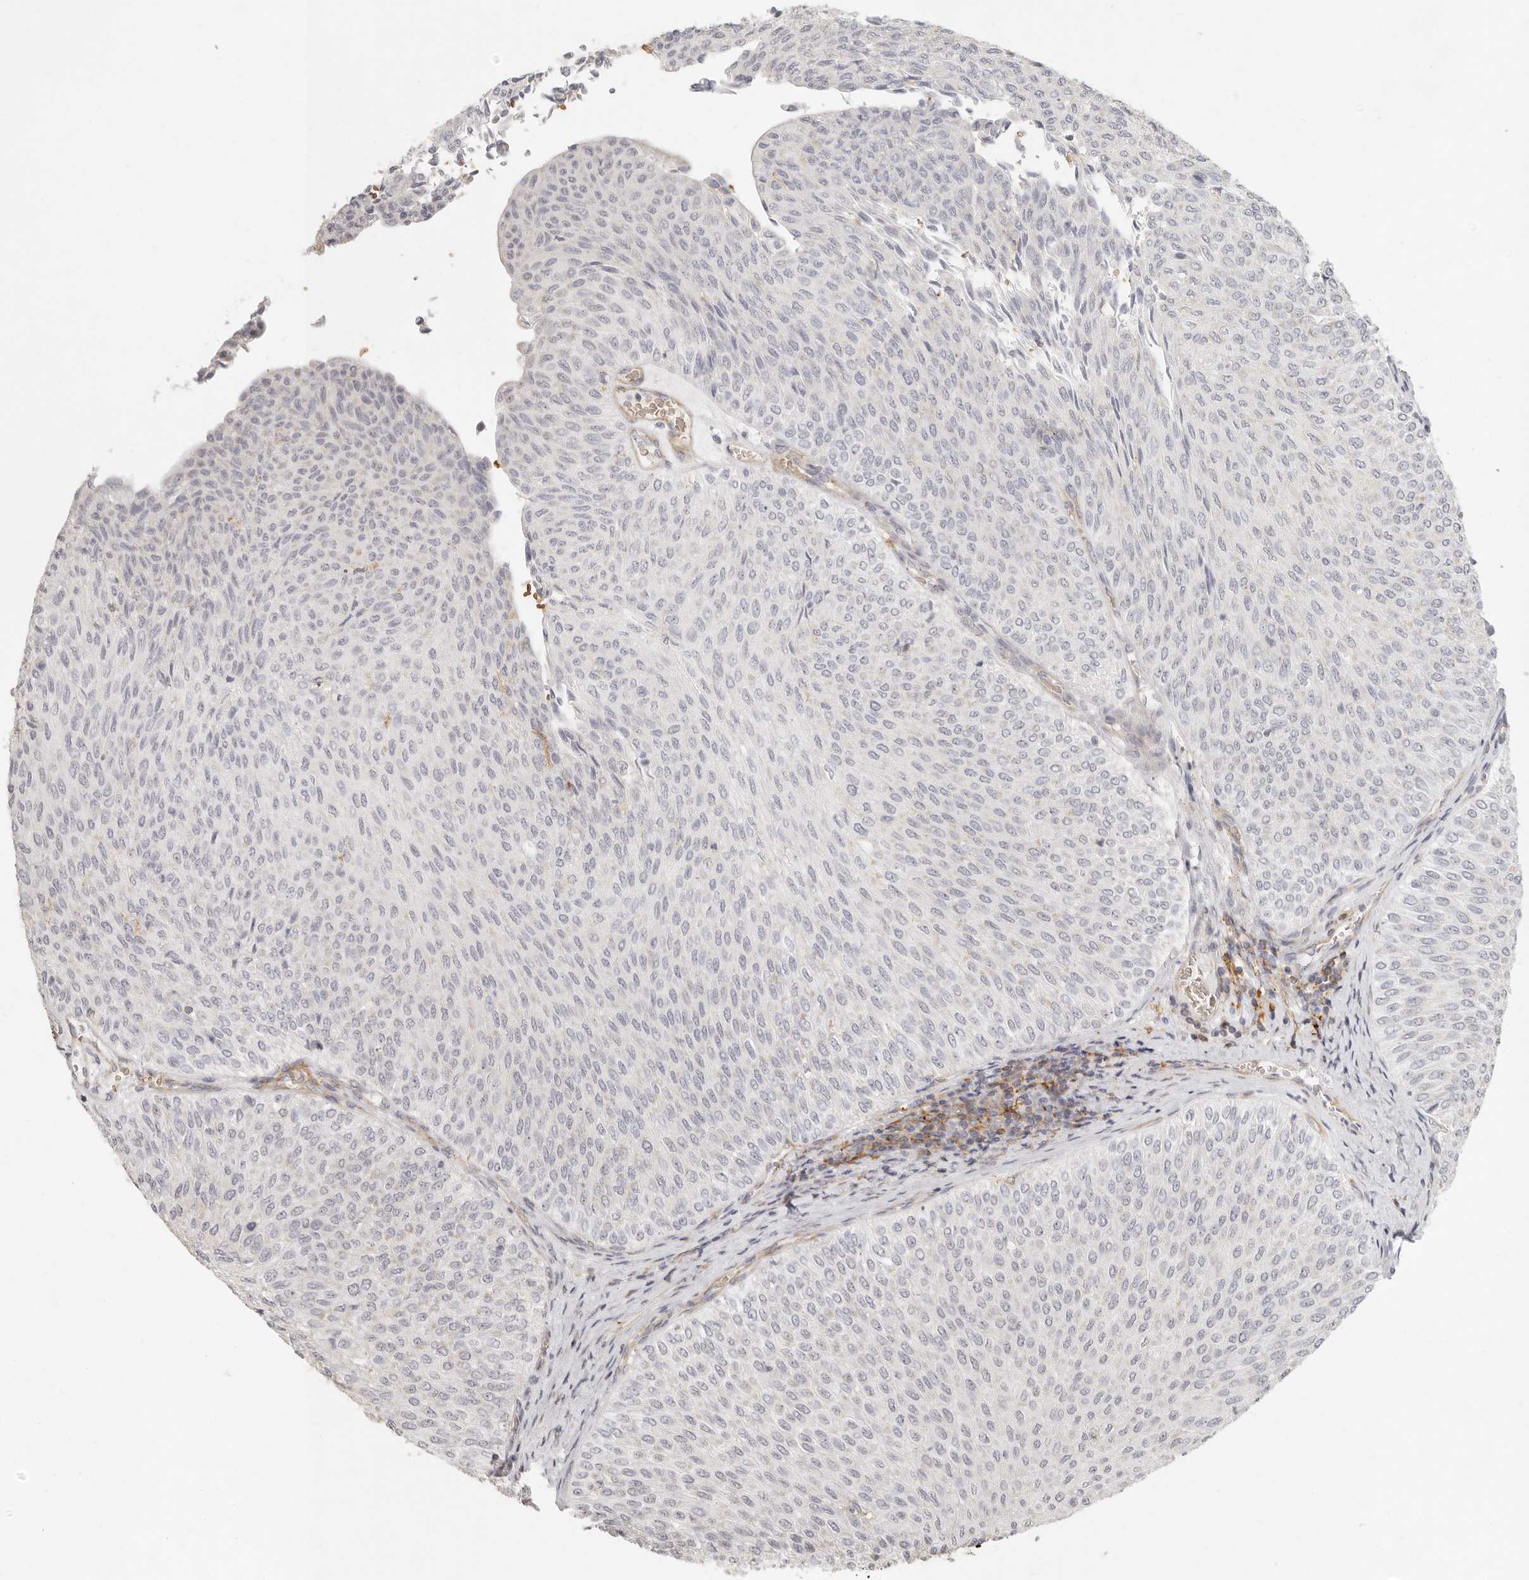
{"staining": {"intensity": "negative", "quantity": "none", "location": "none"}, "tissue": "urothelial cancer", "cell_type": "Tumor cells", "image_type": "cancer", "snomed": [{"axis": "morphology", "description": "Urothelial carcinoma, Low grade"}, {"axis": "topography", "description": "Urinary bladder"}], "caption": "Protein analysis of urothelial cancer displays no significant staining in tumor cells.", "gene": "NIBAN1", "patient": {"sex": "male", "age": 78}}